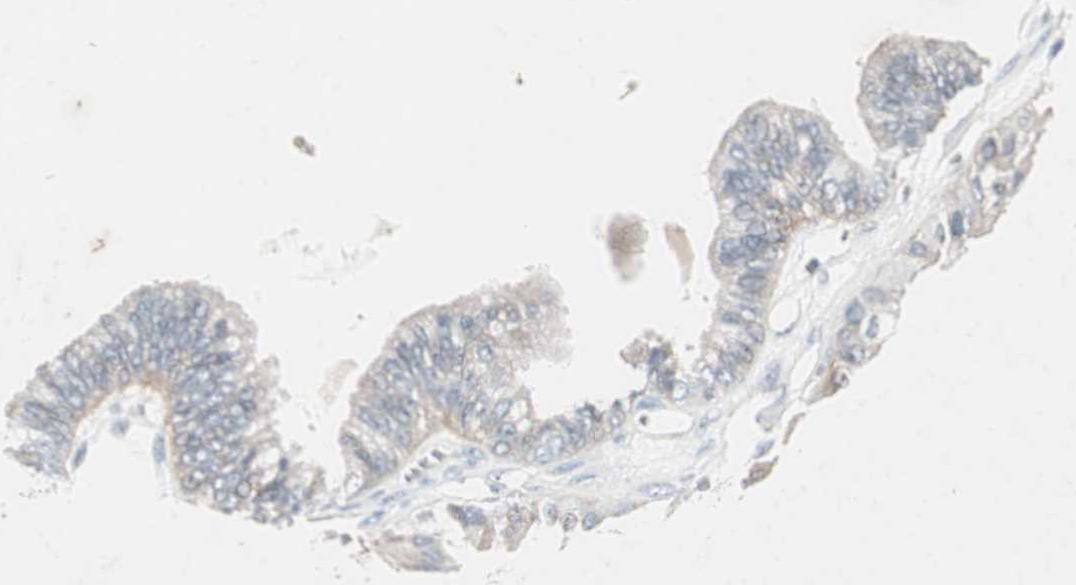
{"staining": {"intensity": "negative", "quantity": "none", "location": "none"}, "tissue": "ovarian cancer", "cell_type": "Tumor cells", "image_type": "cancer", "snomed": [{"axis": "morphology", "description": "Carcinoma, NOS"}, {"axis": "morphology", "description": "Carcinoma, endometroid"}, {"axis": "topography", "description": "Ovary"}], "caption": "Tumor cells show no significant protein staining in ovarian endometroid carcinoma.", "gene": "ITGB4", "patient": {"sex": "female", "age": 50}}